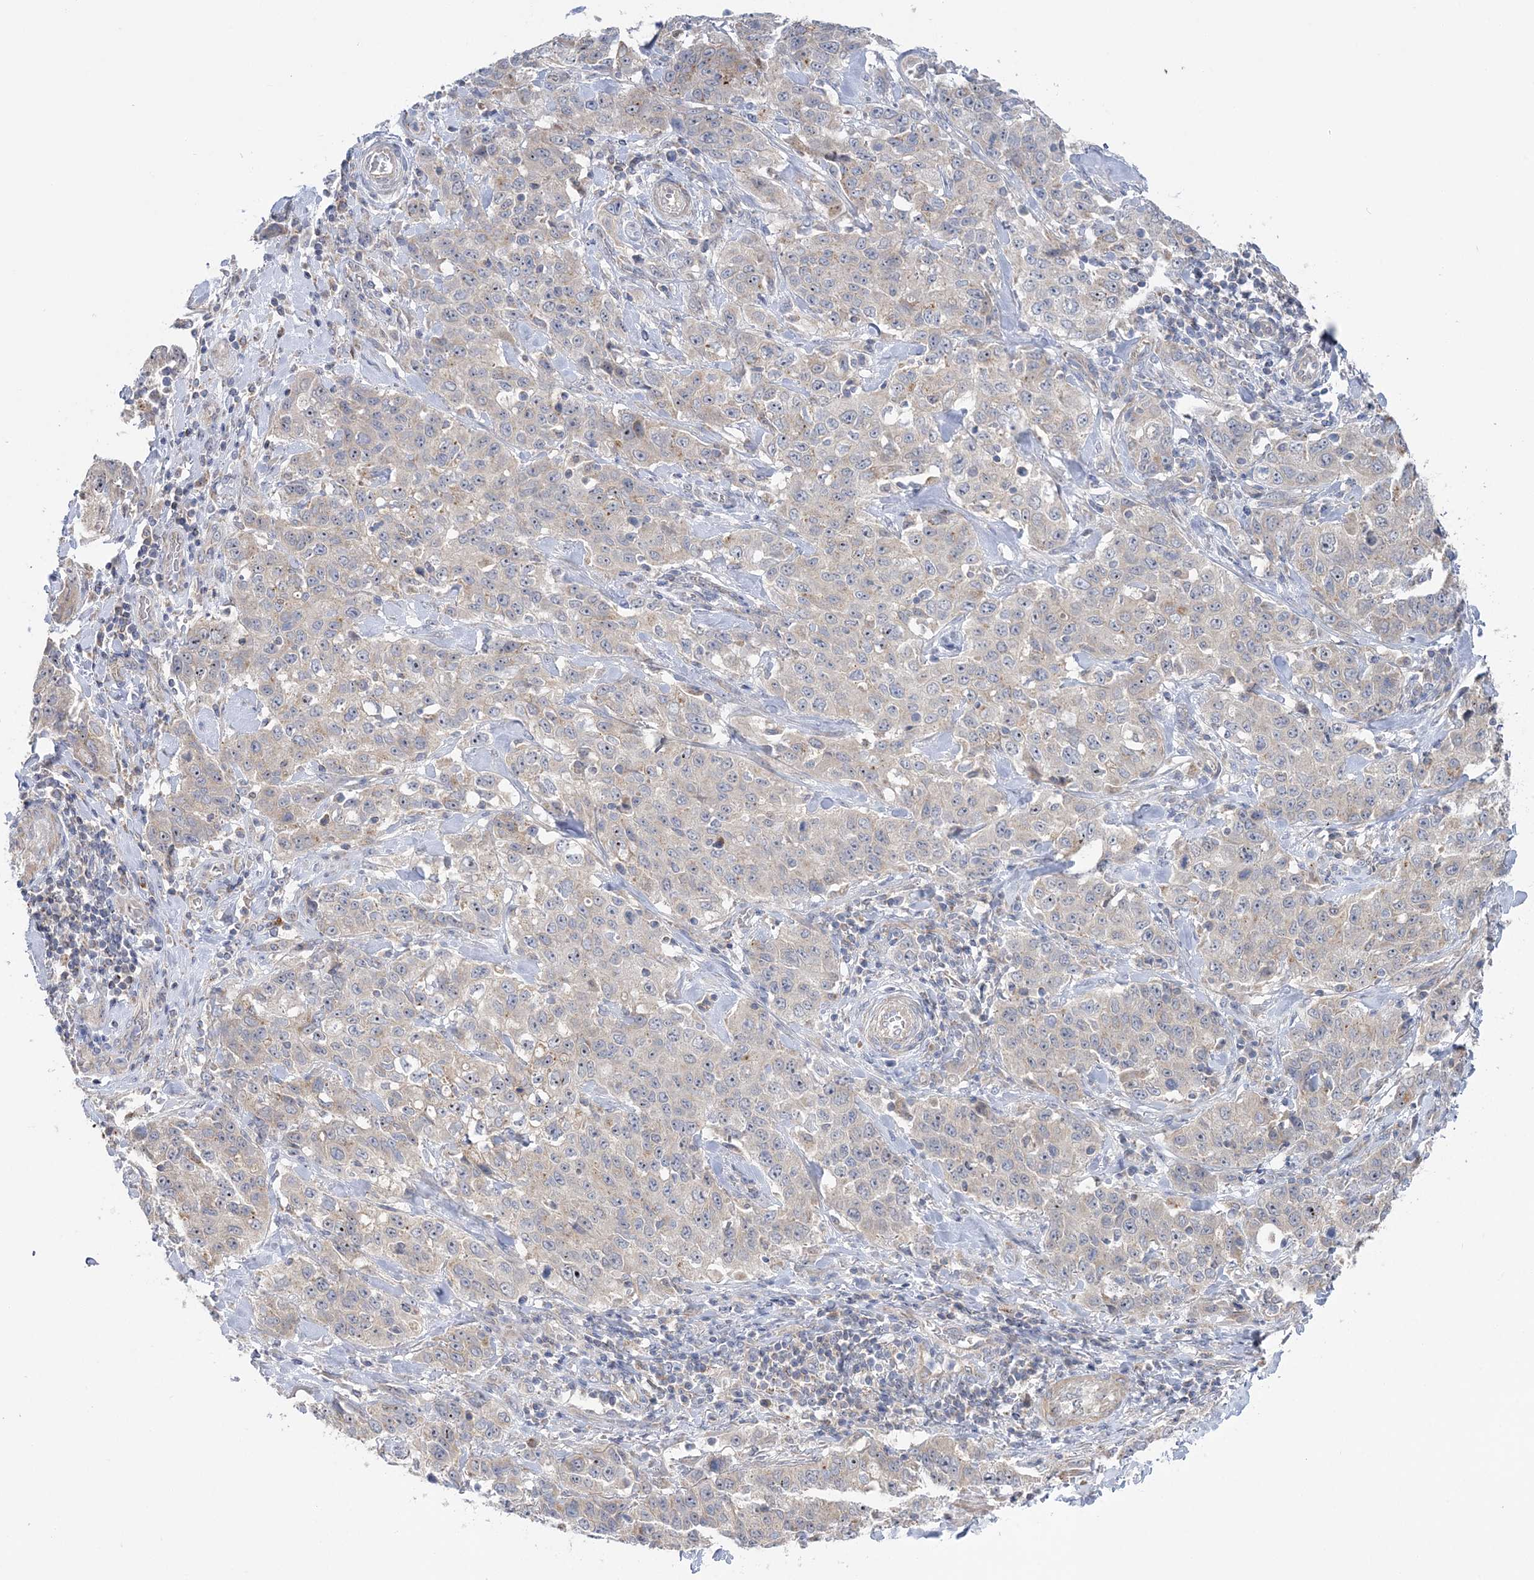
{"staining": {"intensity": "weak", "quantity": "<25%", "location": "cytoplasmic/membranous"}, "tissue": "stomach cancer", "cell_type": "Tumor cells", "image_type": "cancer", "snomed": [{"axis": "morphology", "description": "Adenocarcinoma, NOS"}, {"axis": "topography", "description": "Stomach"}], "caption": "IHC of stomach cancer (adenocarcinoma) displays no expression in tumor cells.", "gene": "MMADHC", "patient": {"sex": "male", "age": 48}}